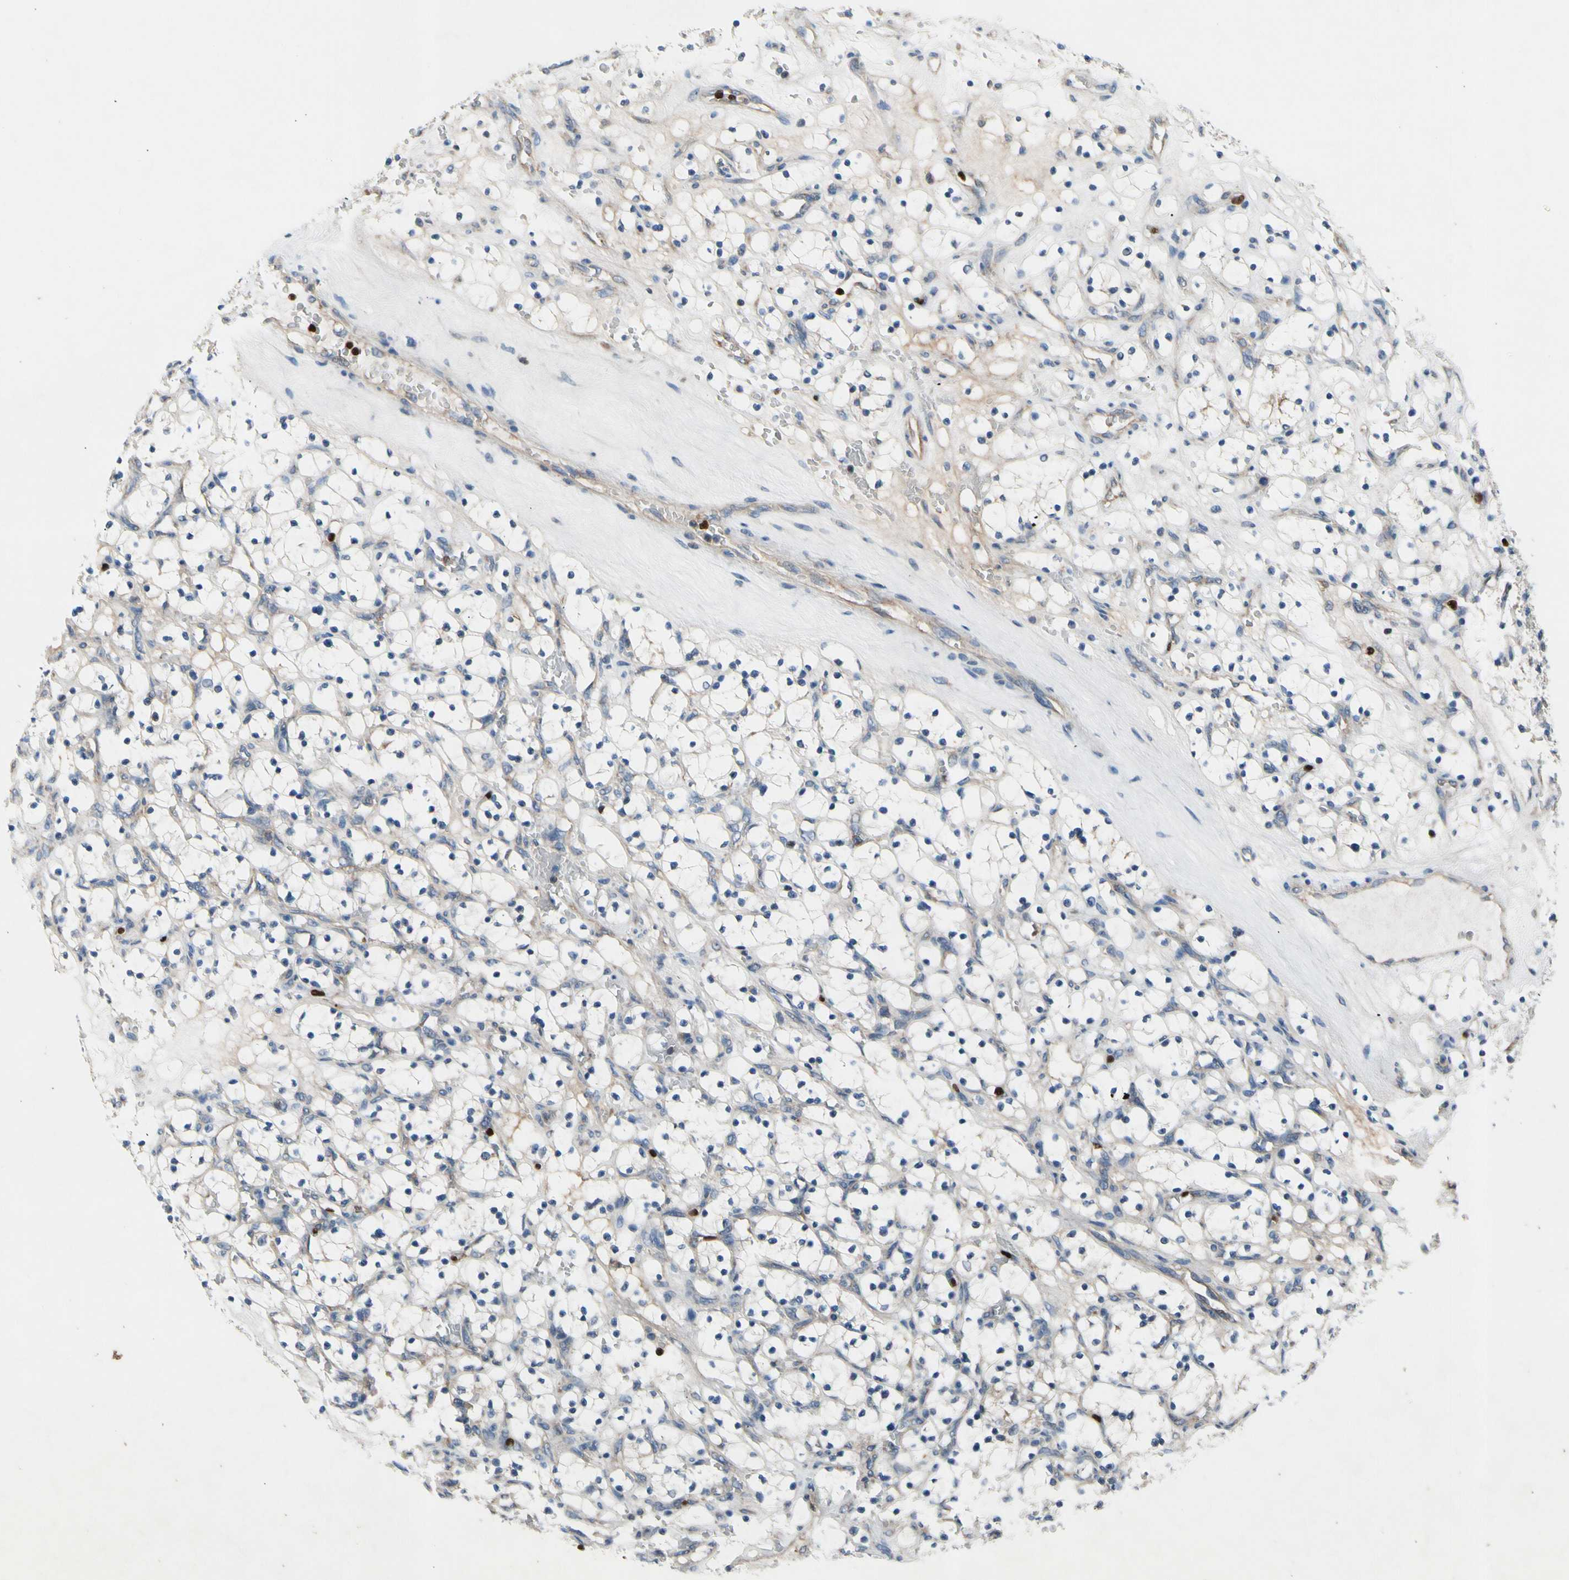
{"staining": {"intensity": "negative", "quantity": "none", "location": "none"}, "tissue": "renal cancer", "cell_type": "Tumor cells", "image_type": "cancer", "snomed": [{"axis": "morphology", "description": "Adenocarcinoma, NOS"}, {"axis": "topography", "description": "Kidney"}], "caption": "Adenocarcinoma (renal) was stained to show a protein in brown. There is no significant expression in tumor cells.", "gene": "TBX21", "patient": {"sex": "female", "age": 69}}